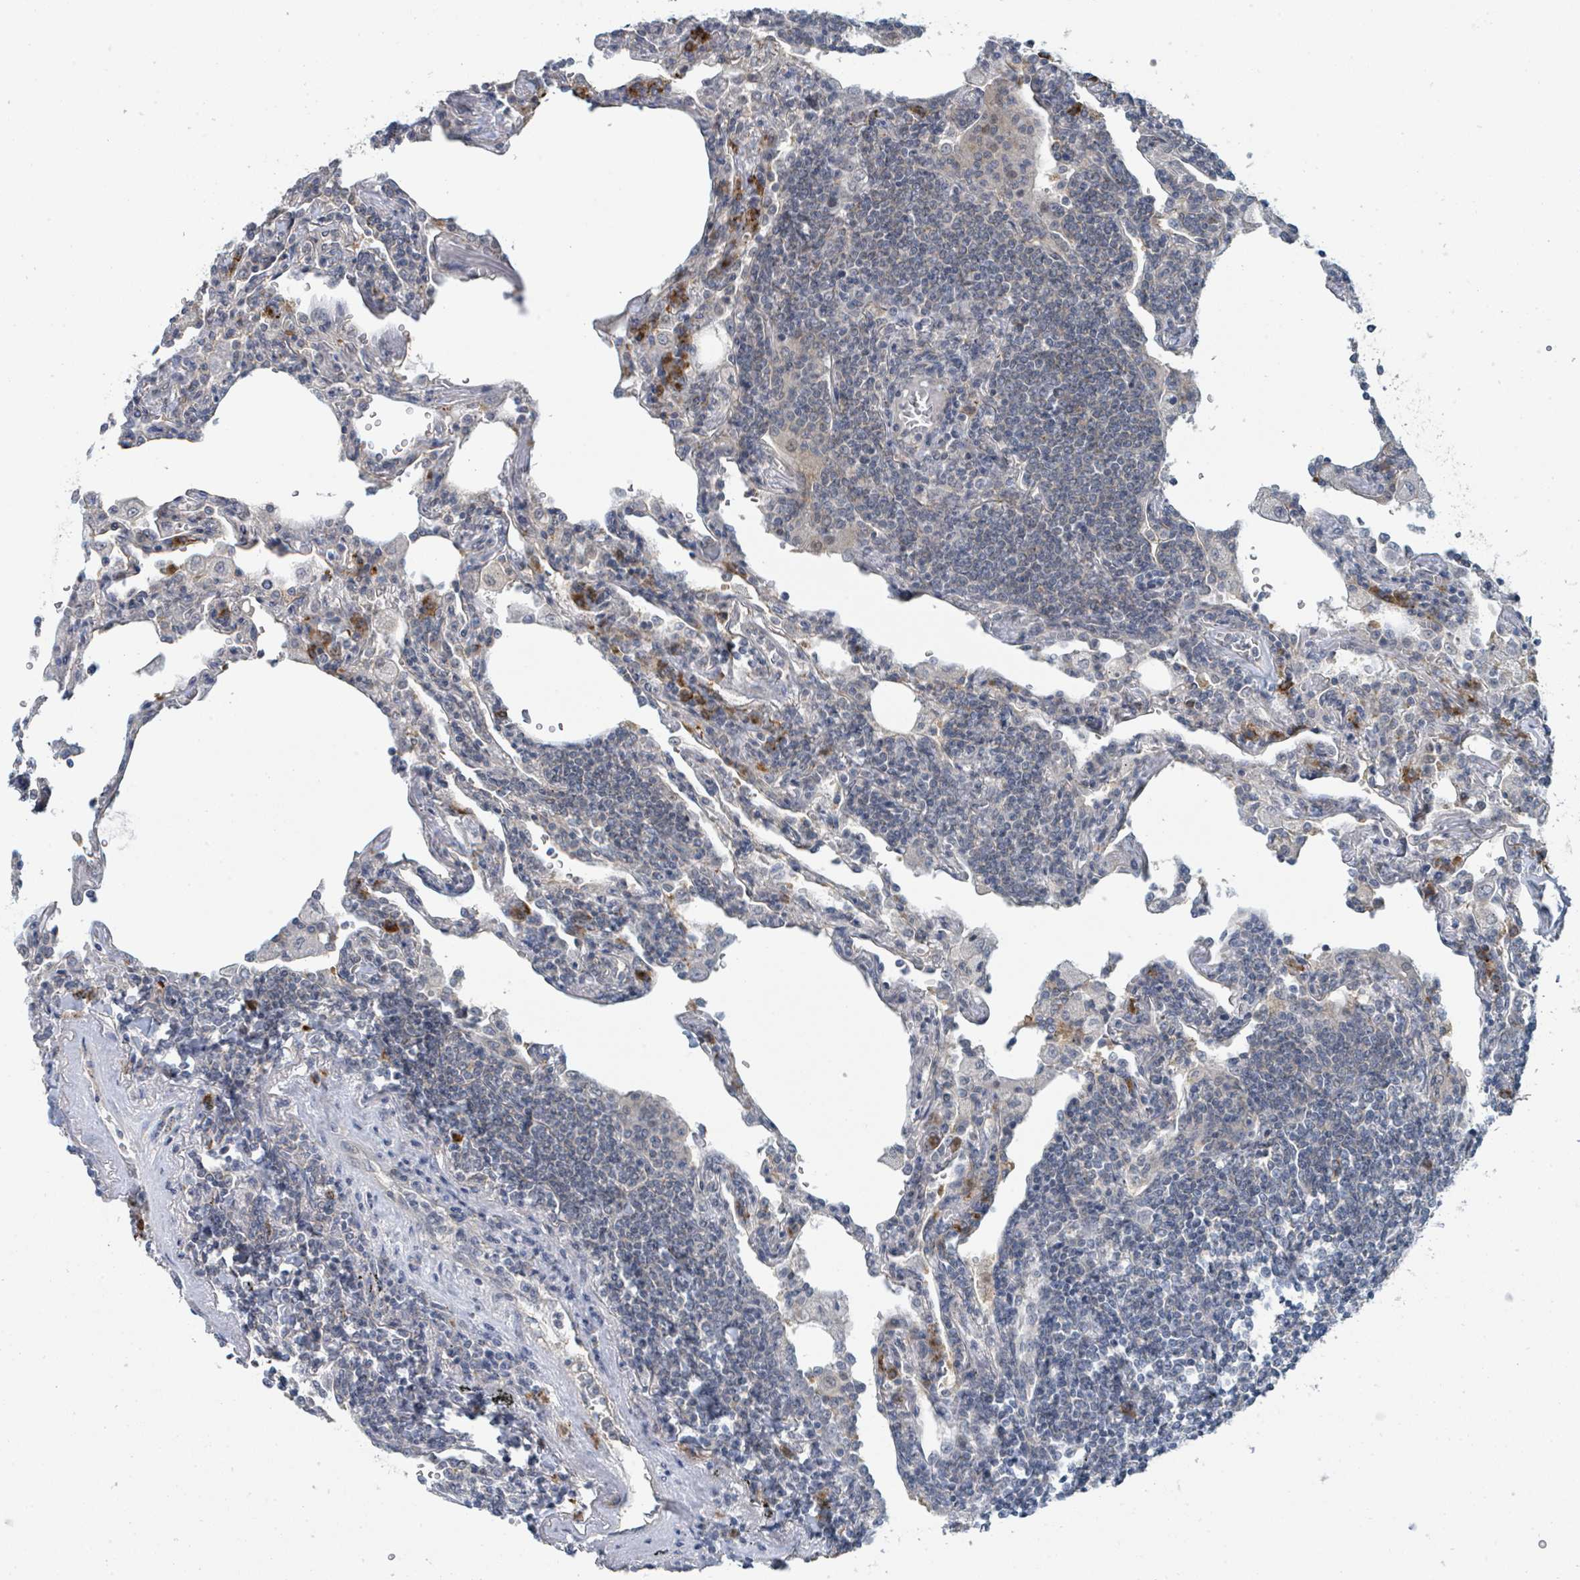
{"staining": {"intensity": "weak", "quantity": "25%-75%", "location": "cytoplasmic/membranous"}, "tissue": "lymphoma", "cell_type": "Tumor cells", "image_type": "cancer", "snomed": [{"axis": "morphology", "description": "Malignant lymphoma, non-Hodgkin's type, Low grade"}, {"axis": "topography", "description": "Lung"}], "caption": "Lymphoma stained with a brown dye displays weak cytoplasmic/membranous positive positivity in approximately 25%-75% of tumor cells.", "gene": "ANKRD55", "patient": {"sex": "female", "age": 71}}